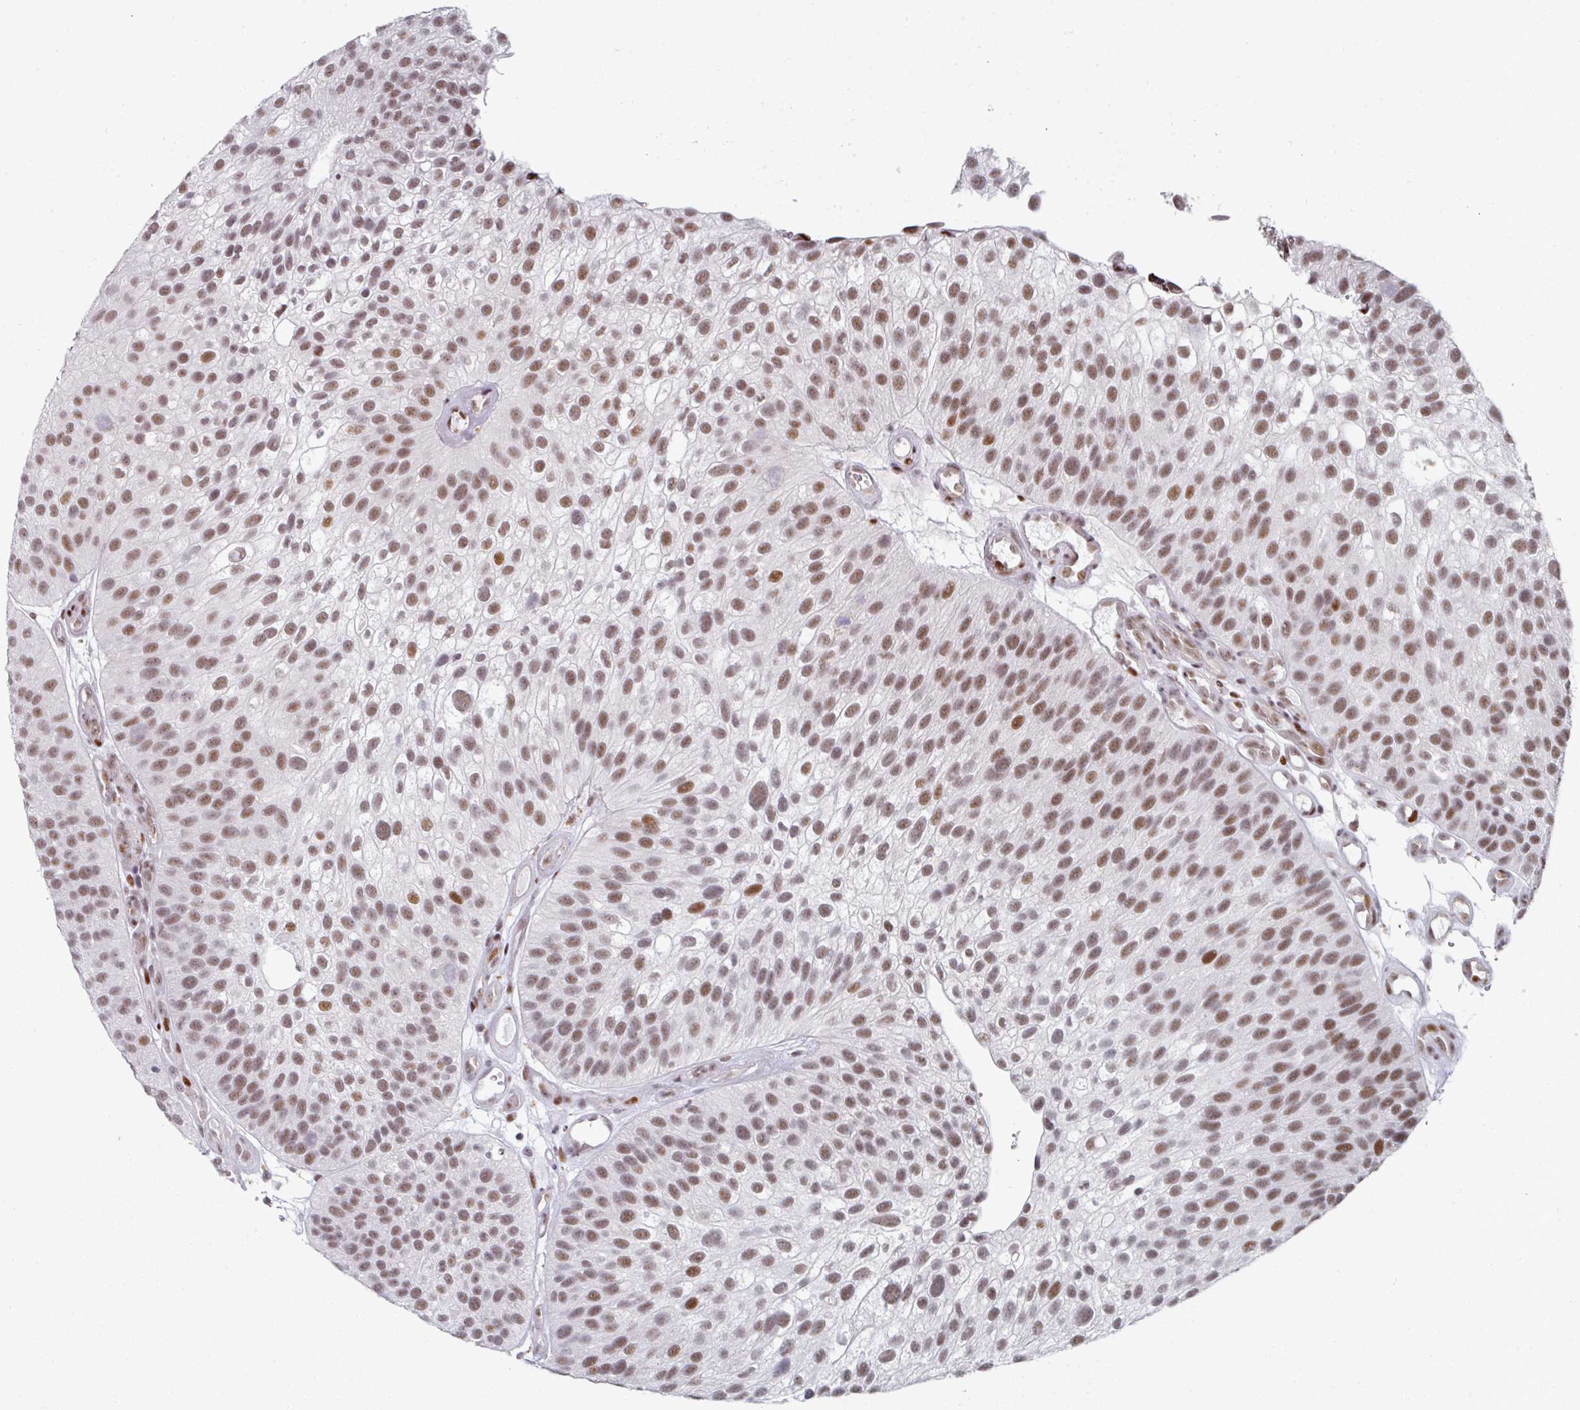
{"staining": {"intensity": "moderate", "quantity": ">75%", "location": "nuclear"}, "tissue": "urothelial cancer", "cell_type": "Tumor cells", "image_type": "cancer", "snomed": [{"axis": "morphology", "description": "Urothelial carcinoma, NOS"}, {"axis": "topography", "description": "Urinary bladder"}], "caption": "Approximately >75% of tumor cells in urothelial cancer reveal moderate nuclear protein expression as visualized by brown immunohistochemical staining.", "gene": "SF3B5", "patient": {"sex": "male", "age": 87}}